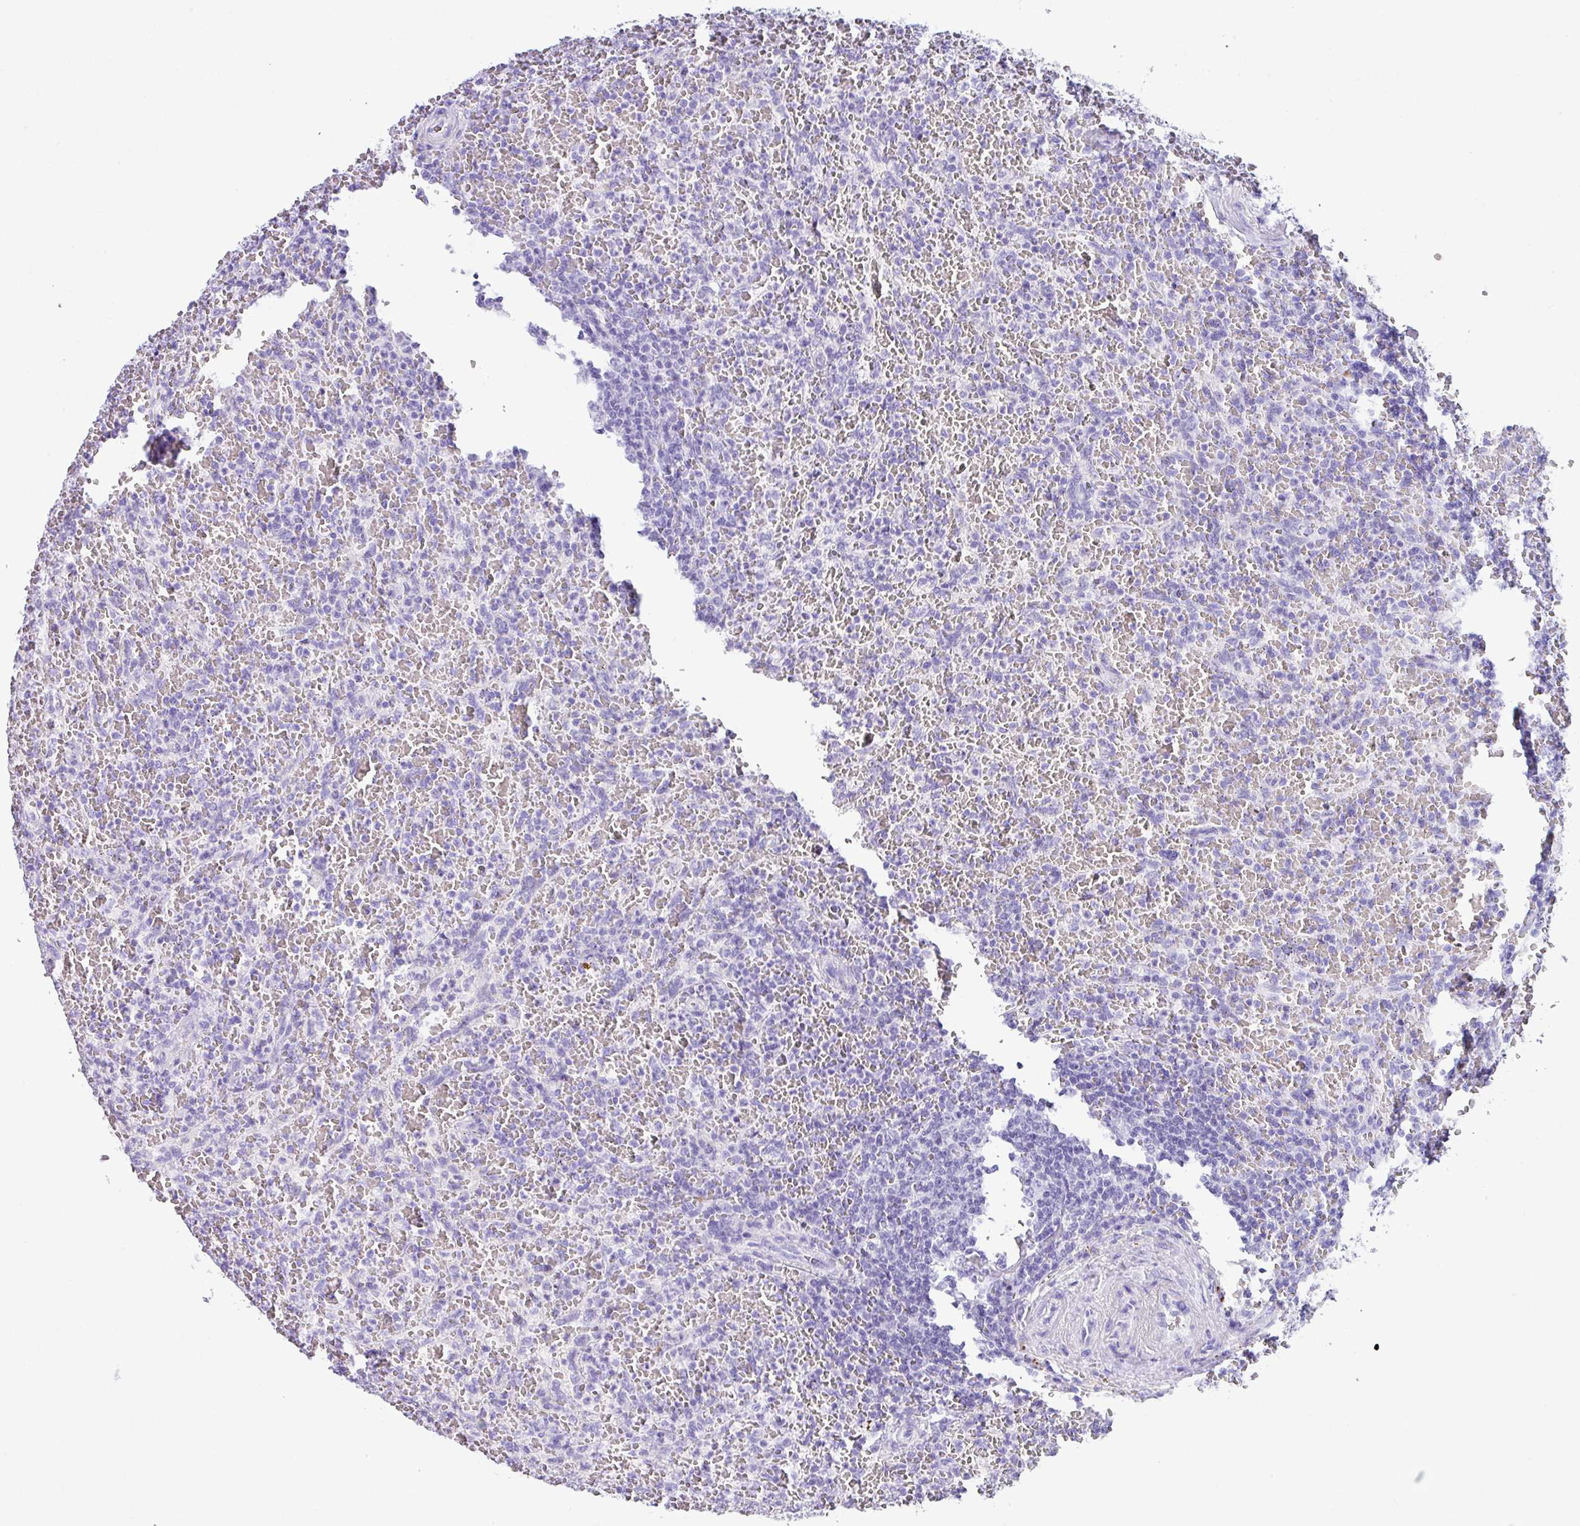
{"staining": {"intensity": "negative", "quantity": "none", "location": "none"}, "tissue": "lymphoma", "cell_type": "Tumor cells", "image_type": "cancer", "snomed": [{"axis": "morphology", "description": "Malignant lymphoma, non-Hodgkin's type, Low grade"}, {"axis": "topography", "description": "Spleen"}], "caption": "IHC of human malignant lymphoma, non-Hodgkin's type (low-grade) reveals no positivity in tumor cells.", "gene": "ZG16", "patient": {"sex": "female", "age": 64}}